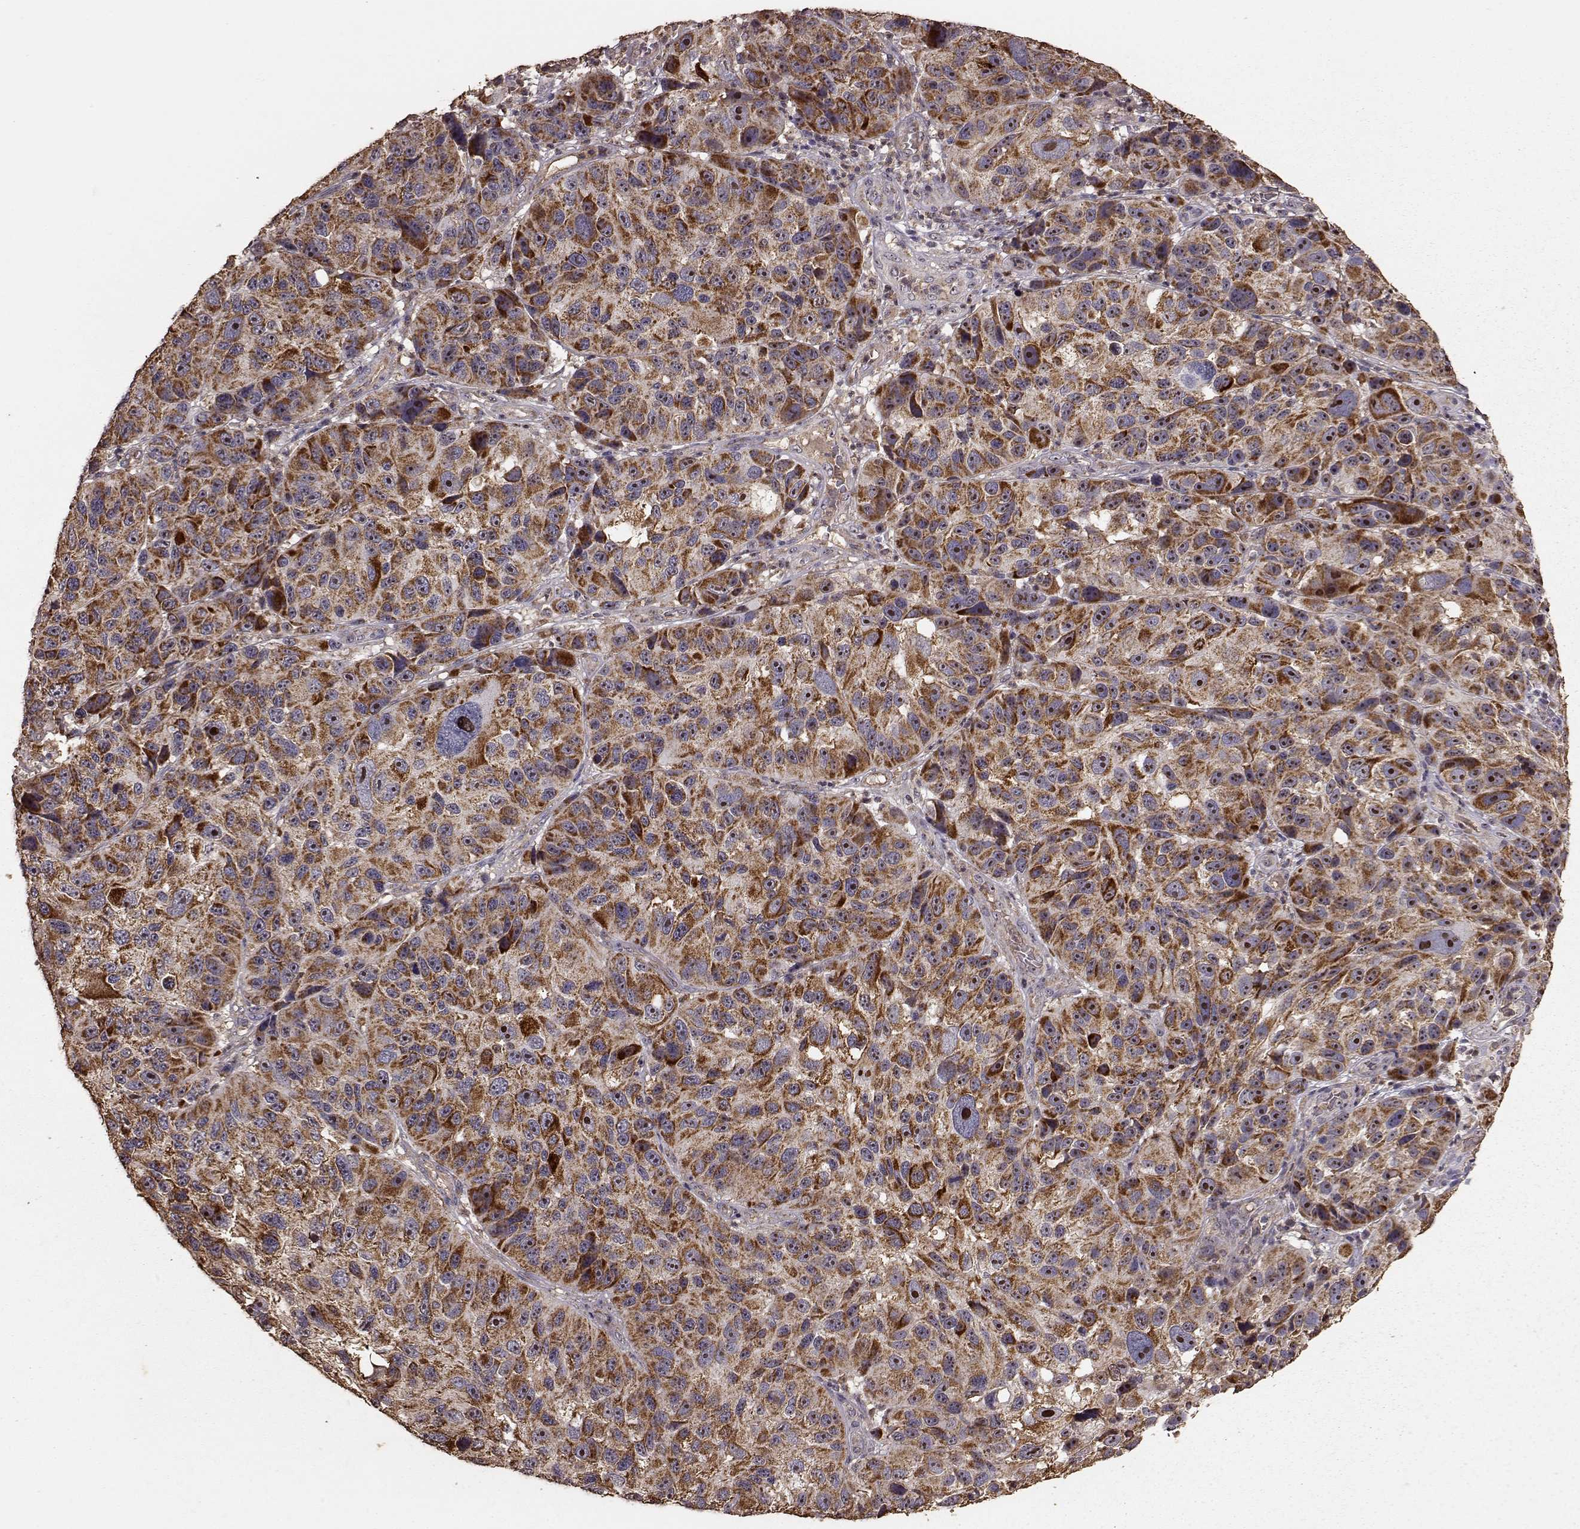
{"staining": {"intensity": "moderate", "quantity": ">75%", "location": "cytoplasmic/membranous"}, "tissue": "melanoma", "cell_type": "Tumor cells", "image_type": "cancer", "snomed": [{"axis": "morphology", "description": "Malignant melanoma, NOS"}, {"axis": "topography", "description": "Skin"}], "caption": "Protein staining of melanoma tissue displays moderate cytoplasmic/membranous expression in about >75% of tumor cells.", "gene": "PTGES2", "patient": {"sex": "male", "age": 53}}